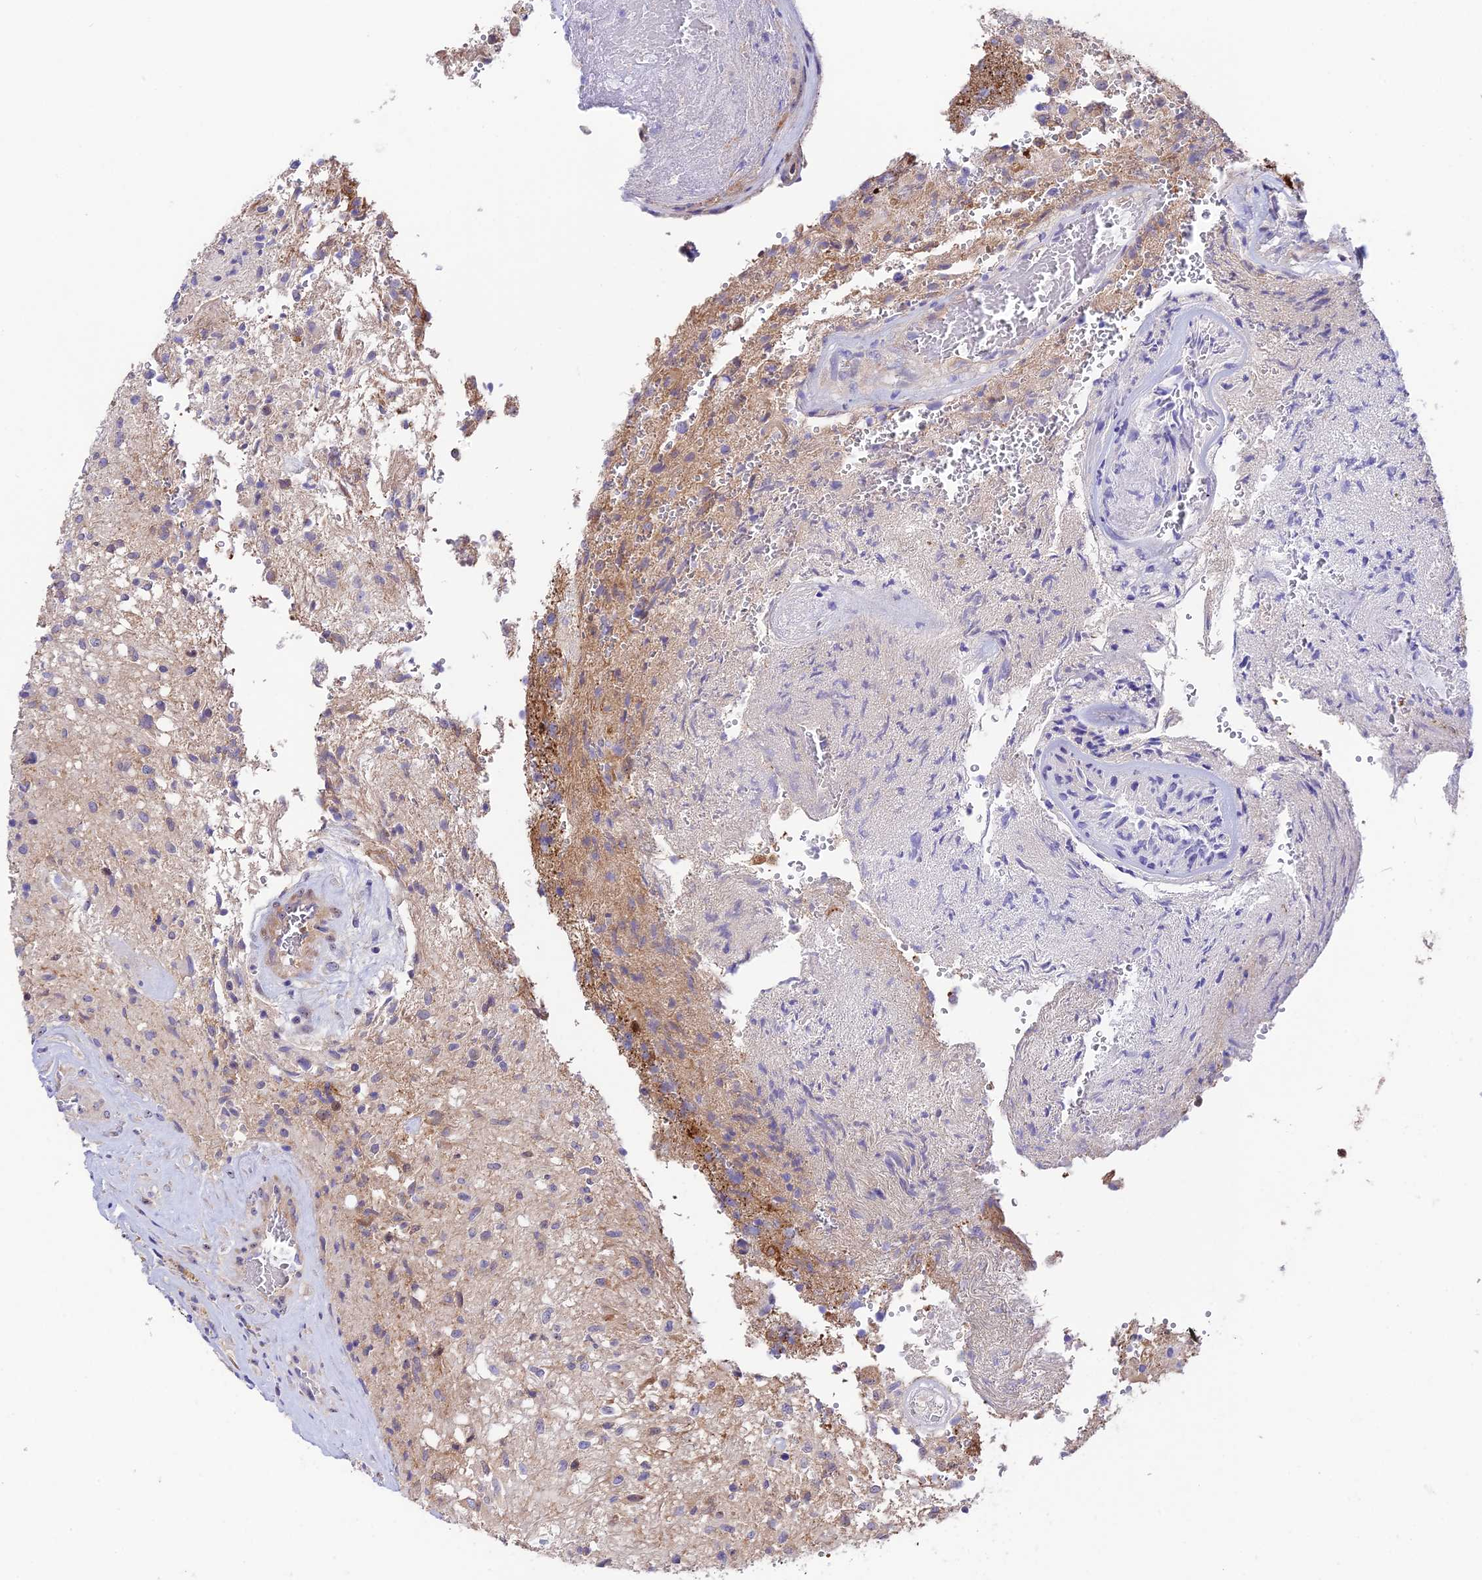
{"staining": {"intensity": "moderate", "quantity": "<25%", "location": "cytoplasmic/membranous"}, "tissue": "glioma", "cell_type": "Tumor cells", "image_type": "cancer", "snomed": [{"axis": "morphology", "description": "Glioma, malignant, High grade"}, {"axis": "topography", "description": "Brain"}], "caption": "Immunohistochemical staining of malignant glioma (high-grade) demonstrates moderate cytoplasmic/membranous protein staining in approximately <25% of tumor cells. (Brightfield microscopy of DAB IHC at high magnification).", "gene": "DUSP29", "patient": {"sex": "male", "age": 56}}